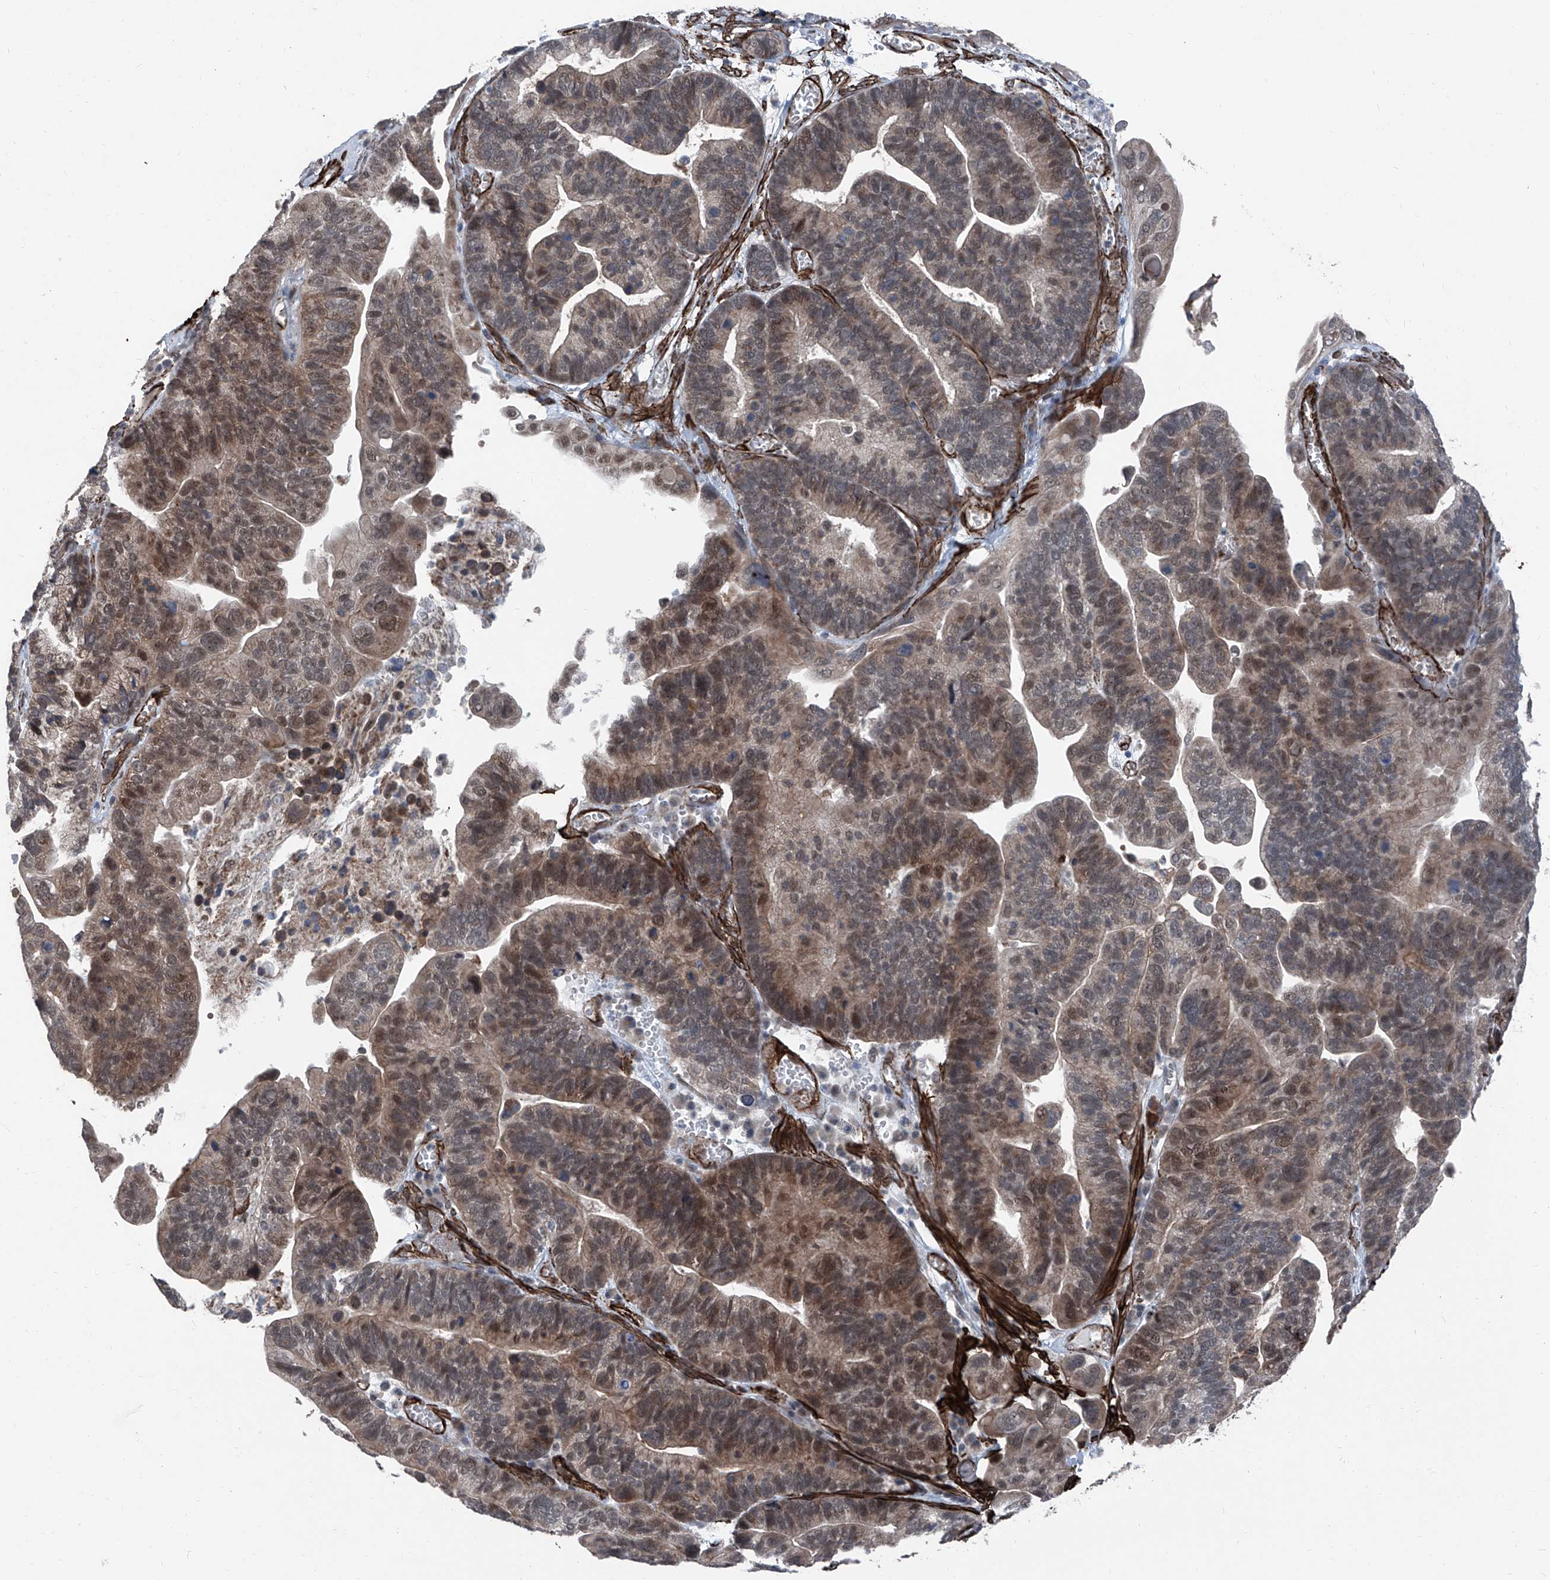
{"staining": {"intensity": "moderate", "quantity": "25%-75%", "location": "cytoplasmic/membranous,nuclear"}, "tissue": "ovarian cancer", "cell_type": "Tumor cells", "image_type": "cancer", "snomed": [{"axis": "morphology", "description": "Cystadenocarcinoma, serous, NOS"}, {"axis": "topography", "description": "Ovary"}], "caption": "DAB (3,3'-diaminobenzidine) immunohistochemical staining of human ovarian cancer (serous cystadenocarcinoma) demonstrates moderate cytoplasmic/membranous and nuclear protein expression in about 25%-75% of tumor cells.", "gene": "COA7", "patient": {"sex": "female", "age": 56}}